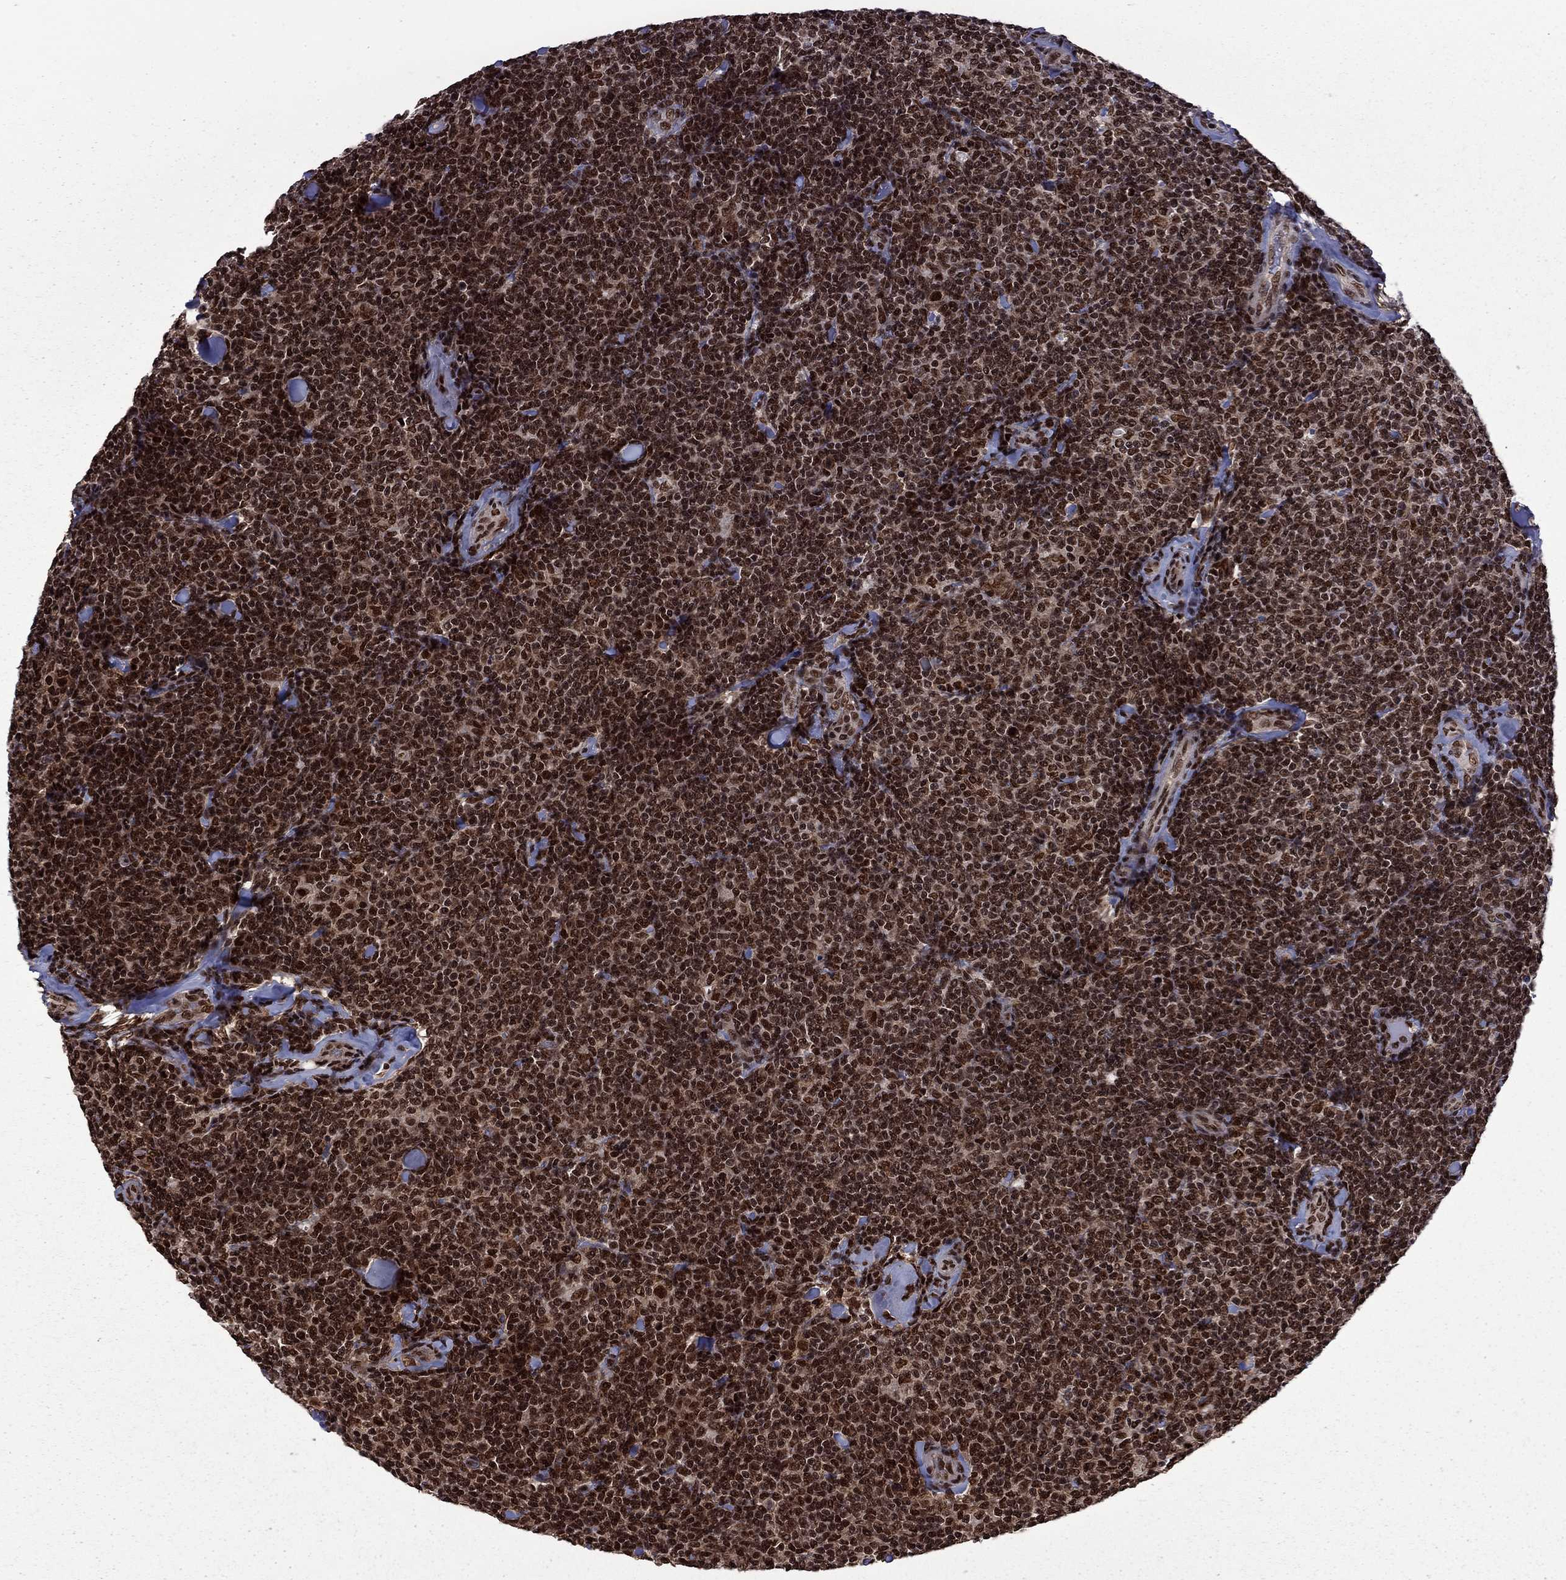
{"staining": {"intensity": "strong", "quantity": ">75%", "location": "nuclear"}, "tissue": "lymphoma", "cell_type": "Tumor cells", "image_type": "cancer", "snomed": [{"axis": "morphology", "description": "Malignant lymphoma, non-Hodgkin's type, Low grade"}, {"axis": "topography", "description": "Lymph node"}], "caption": "Immunohistochemical staining of lymphoma exhibits strong nuclear protein positivity in about >75% of tumor cells. (DAB = brown stain, brightfield microscopy at high magnification).", "gene": "MED25", "patient": {"sex": "female", "age": 56}}